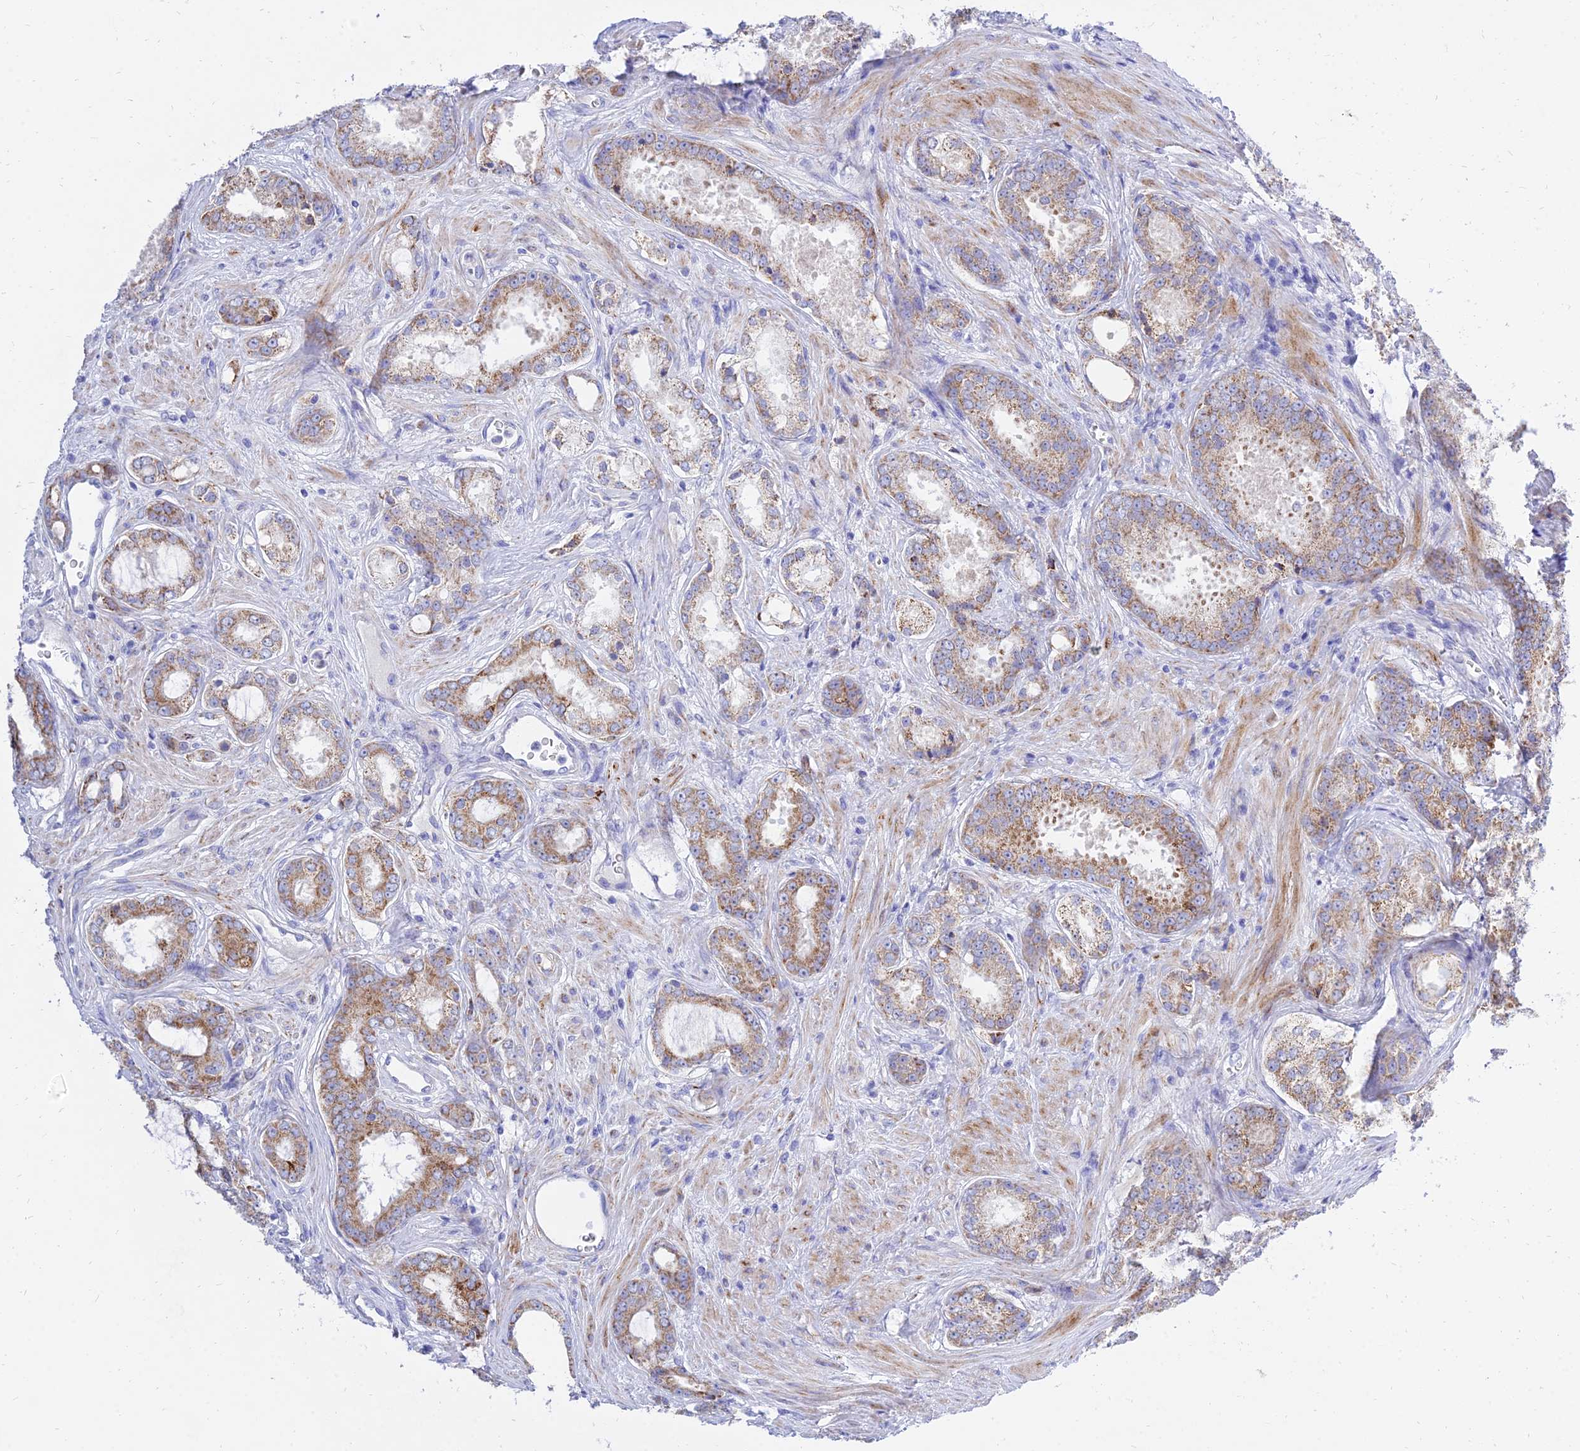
{"staining": {"intensity": "moderate", "quantity": ">75%", "location": "cytoplasmic/membranous"}, "tissue": "prostate cancer", "cell_type": "Tumor cells", "image_type": "cancer", "snomed": [{"axis": "morphology", "description": "Adenocarcinoma, Low grade"}, {"axis": "topography", "description": "Prostate"}], "caption": "Approximately >75% of tumor cells in human prostate cancer (low-grade adenocarcinoma) show moderate cytoplasmic/membranous protein expression as visualized by brown immunohistochemical staining.", "gene": "PKN3", "patient": {"sex": "male", "age": 68}}